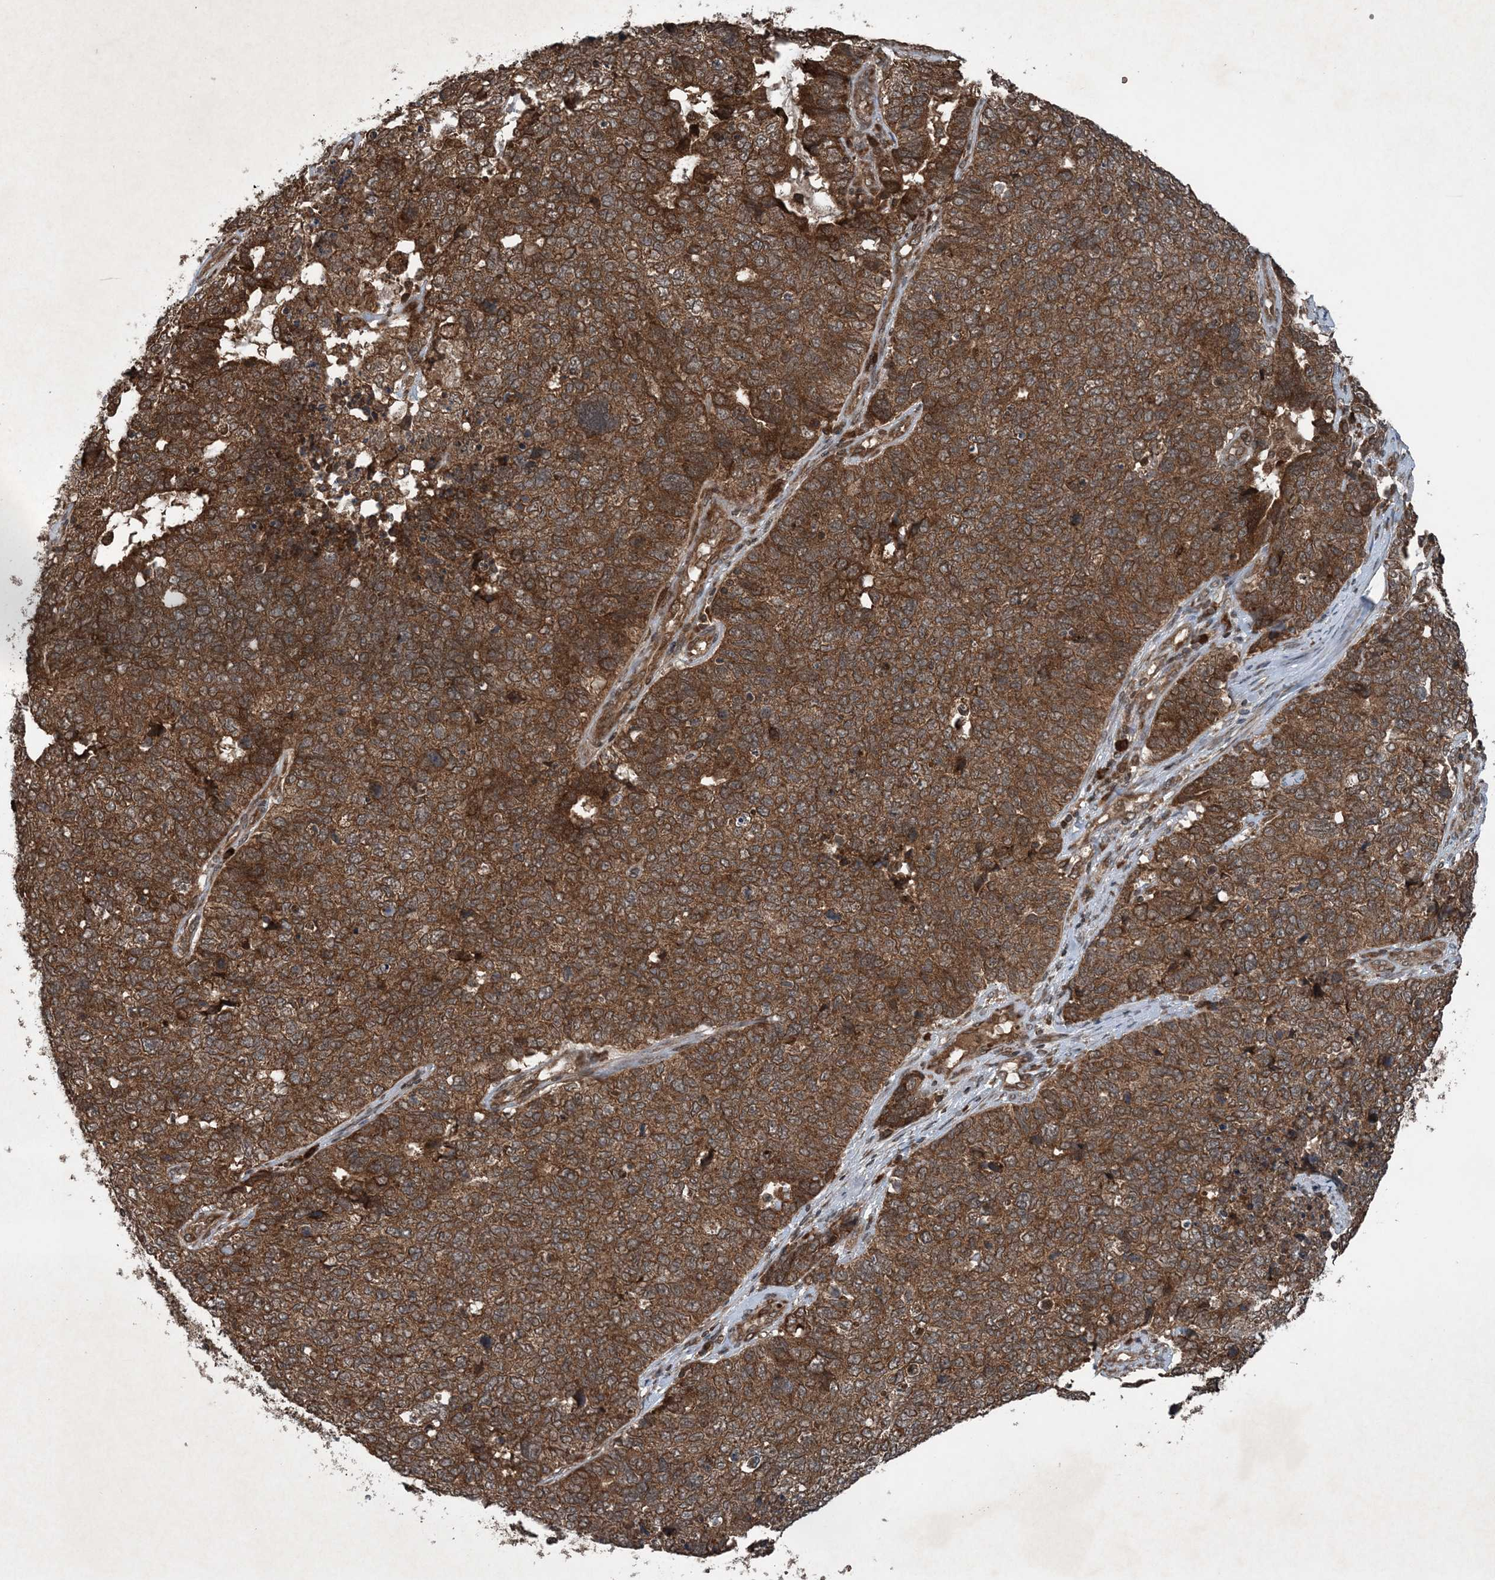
{"staining": {"intensity": "strong", "quantity": ">75%", "location": "cytoplasmic/membranous"}, "tissue": "cervical cancer", "cell_type": "Tumor cells", "image_type": "cancer", "snomed": [{"axis": "morphology", "description": "Squamous cell carcinoma, NOS"}, {"axis": "topography", "description": "Cervix"}], "caption": "Human squamous cell carcinoma (cervical) stained for a protein (brown) exhibits strong cytoplasmic/membranous positive staining in approximately >75% of tumor cells.", "gene": "GNG5", "patient": {"sex": "female", "age": 63}}